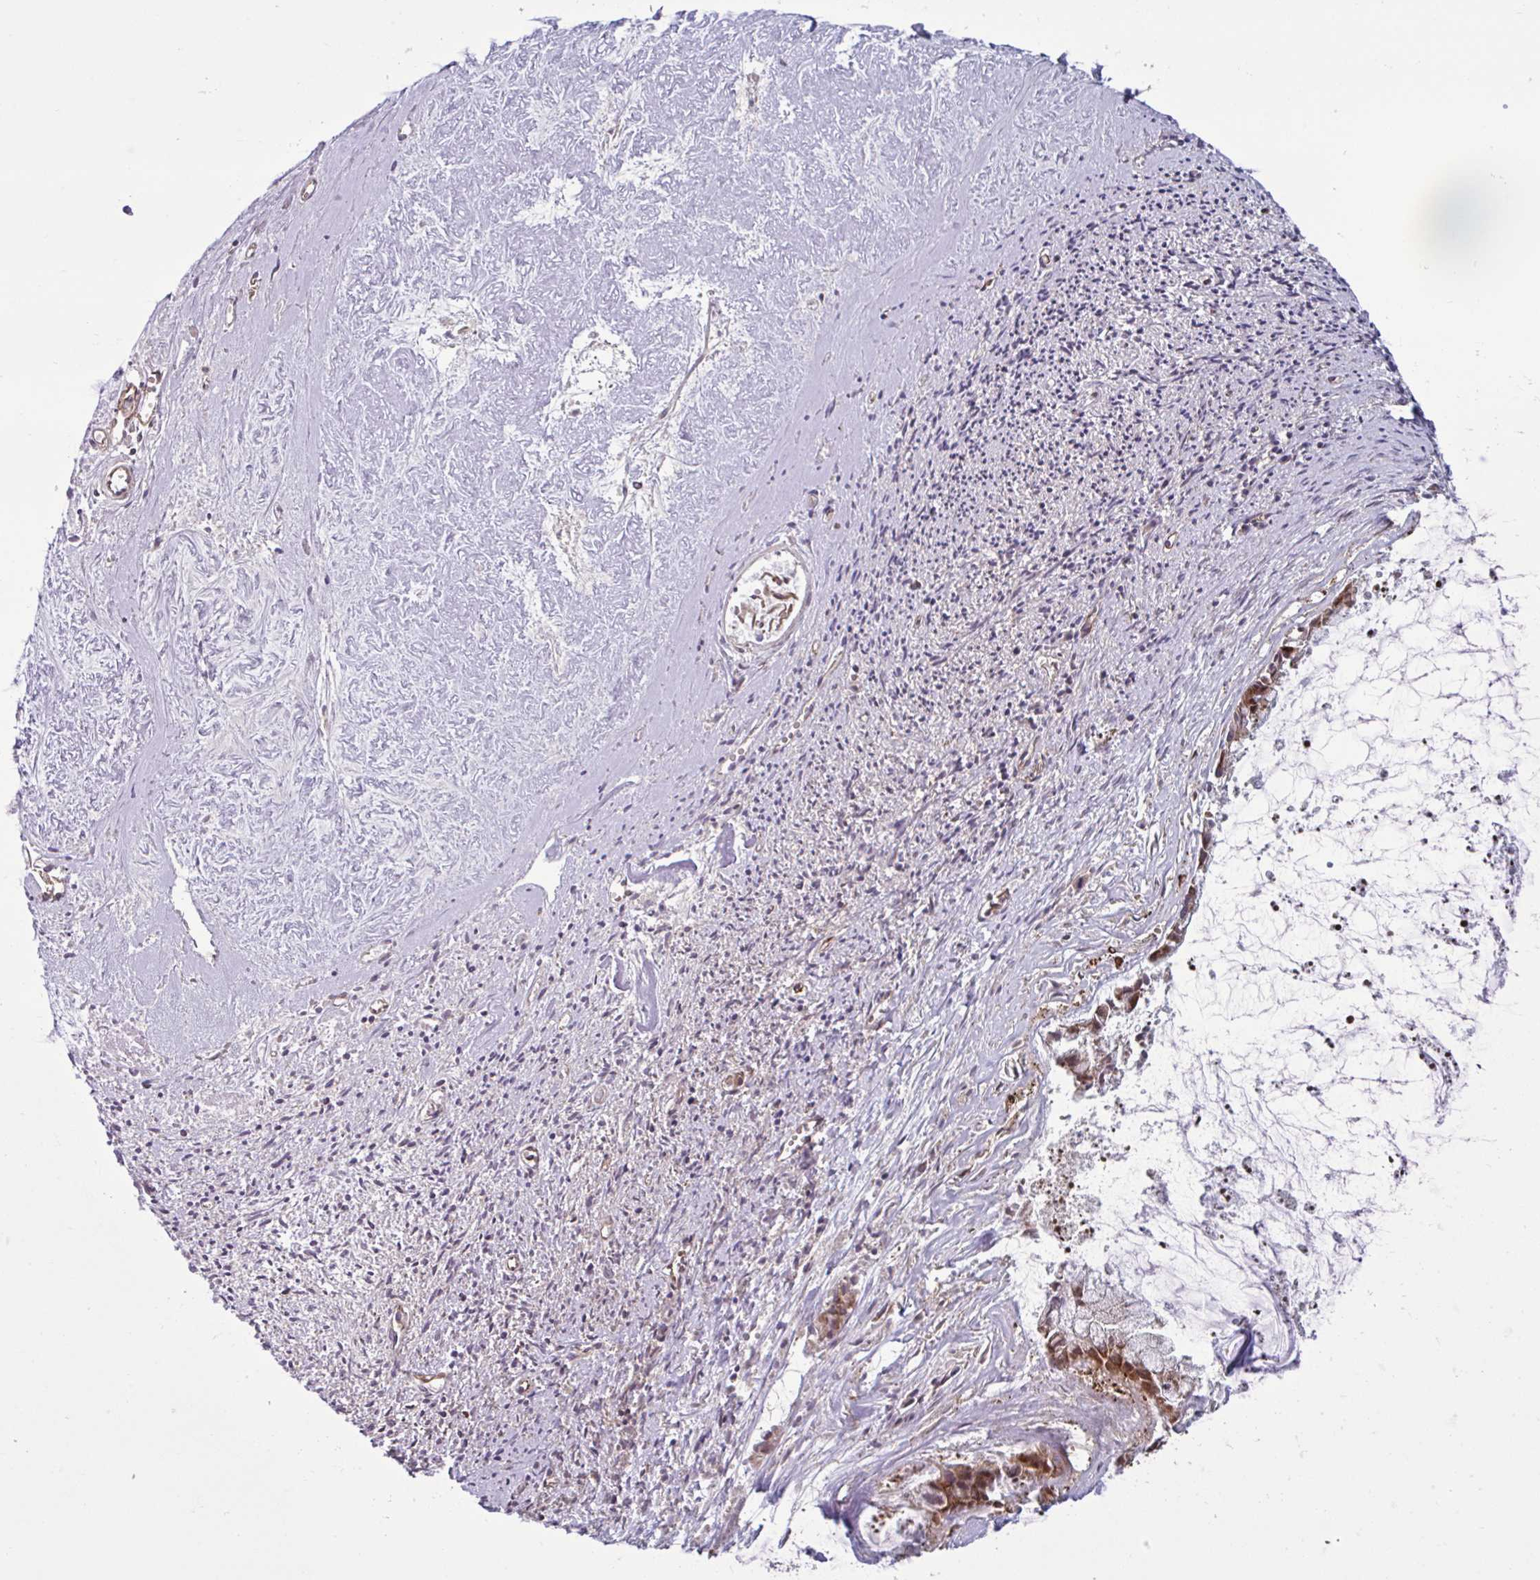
{"staining": {"intensity": "moderate", "quantity": ">75%", "location": "cytoplasmic/membranous"}, "tissue": "ovarian cancer", "cell_type": "Tumor cells", "image_type": "cancer", "snomed": [{"axis": "morphology", "description": "Cystadenocarcinoma, mucinous, NOS"}, {"axis": "topography", "description": "Ovary"}], "caption": "Immunohistochemical staining of human ovarian cancer (mucinous cystadenocarcinoma) exhibits moderate cytoplasmic/membranous protein positivity in about >75% of tumor cells.", "gene": "GLTP", "patient": {"sex": "female", "age": 90}}